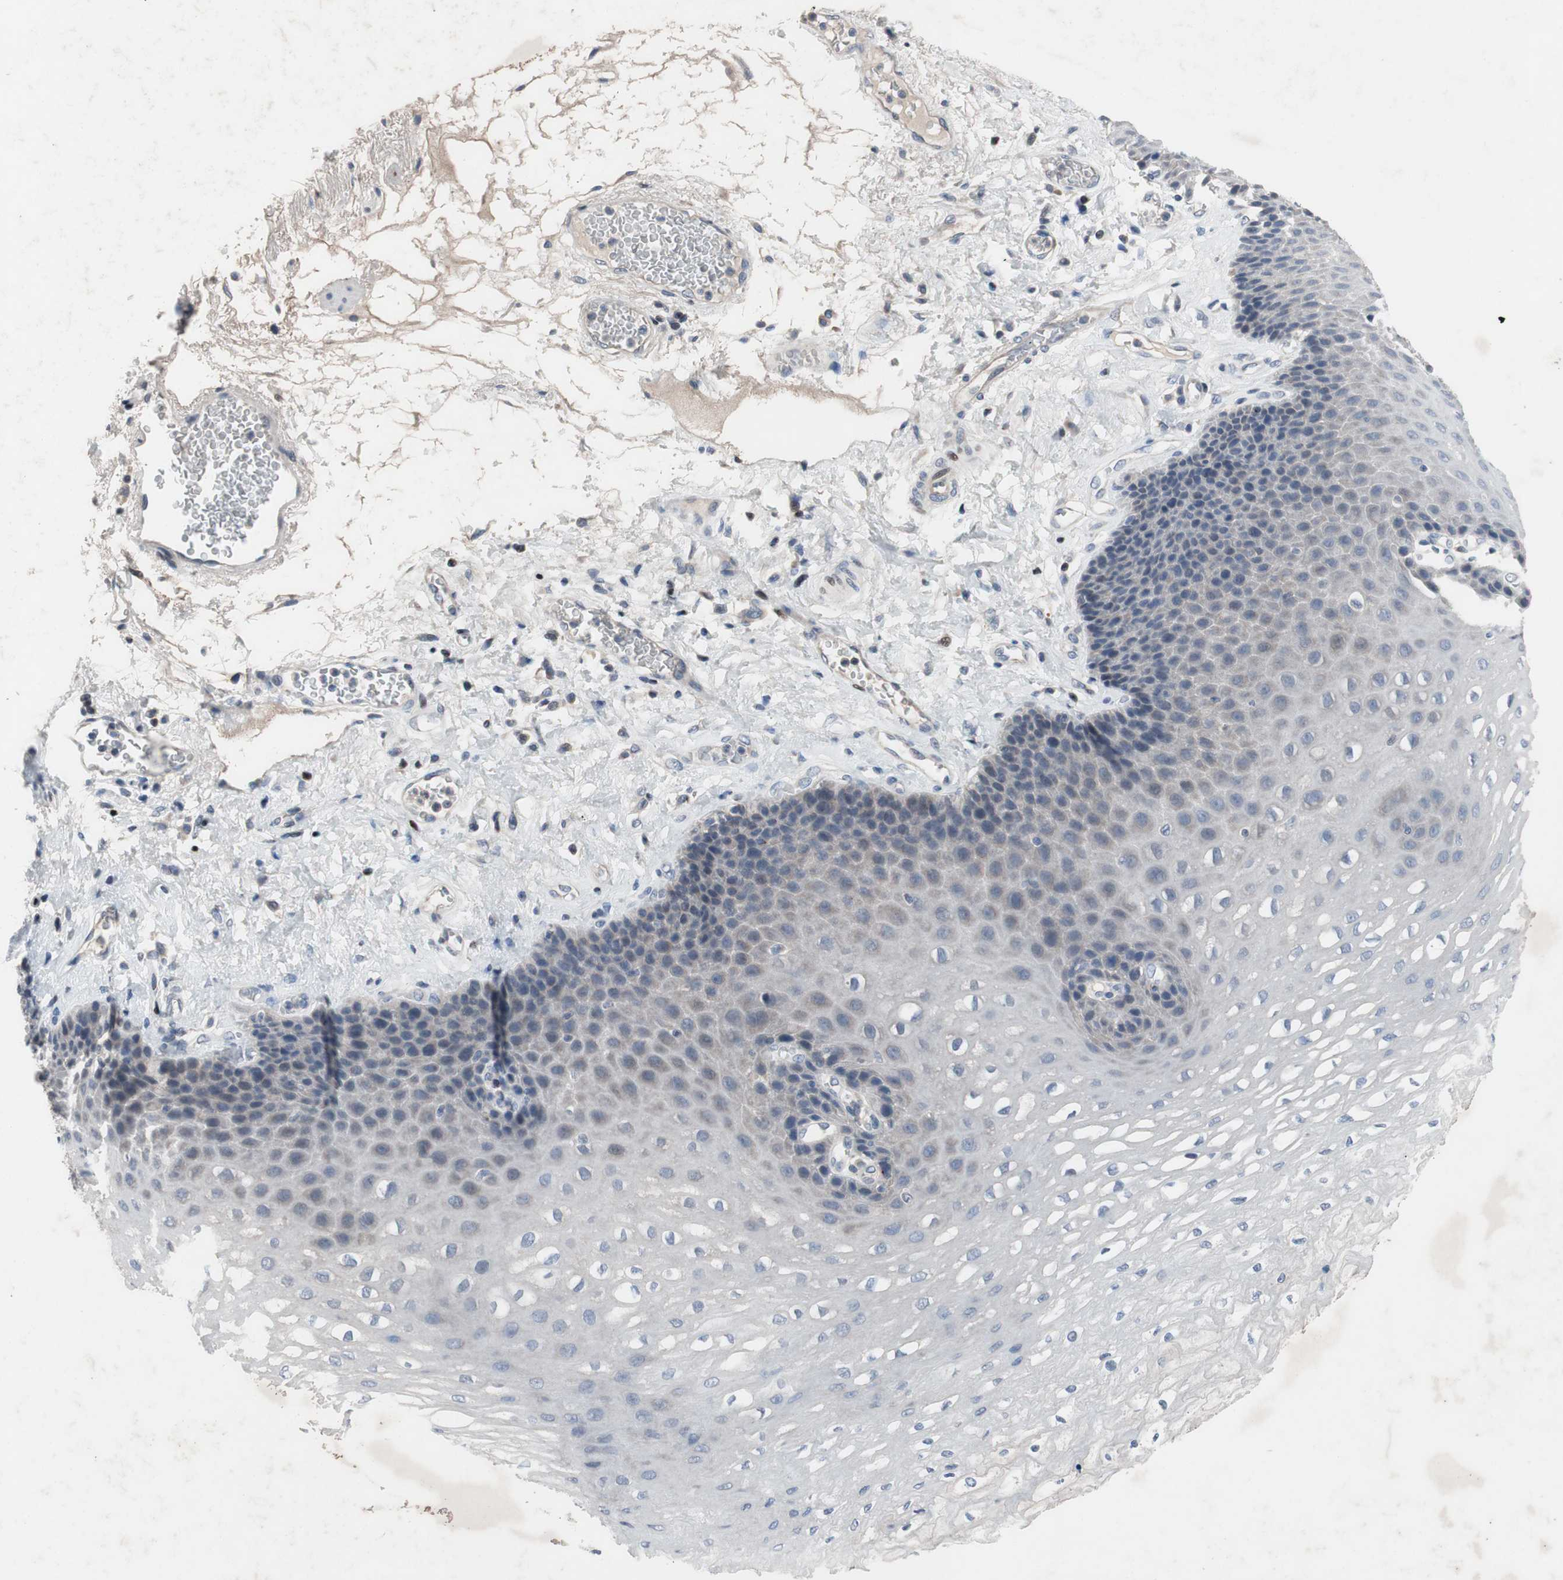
{"staining": {"intensity": "weak", "quantity": "<25%", "location": "cytoplasmic/membranous"}, "tissue": "esophagus", "cell_type": "Squamous epithelial cells", "image_type": "normal", "snomed": [{"axis": "morphology", "description": "Normal tissue, NOS"}, {"axis": "topography", "description": "Esophagus"}], "caption": "Immunohistochemistry (IHC) histopathology image of benign esophagus stained for a protein (brown), which reveals no staining in squamous epithelial cells.", "gene": "MUTYH", "patient": {"sex": "female", "age": 72}}